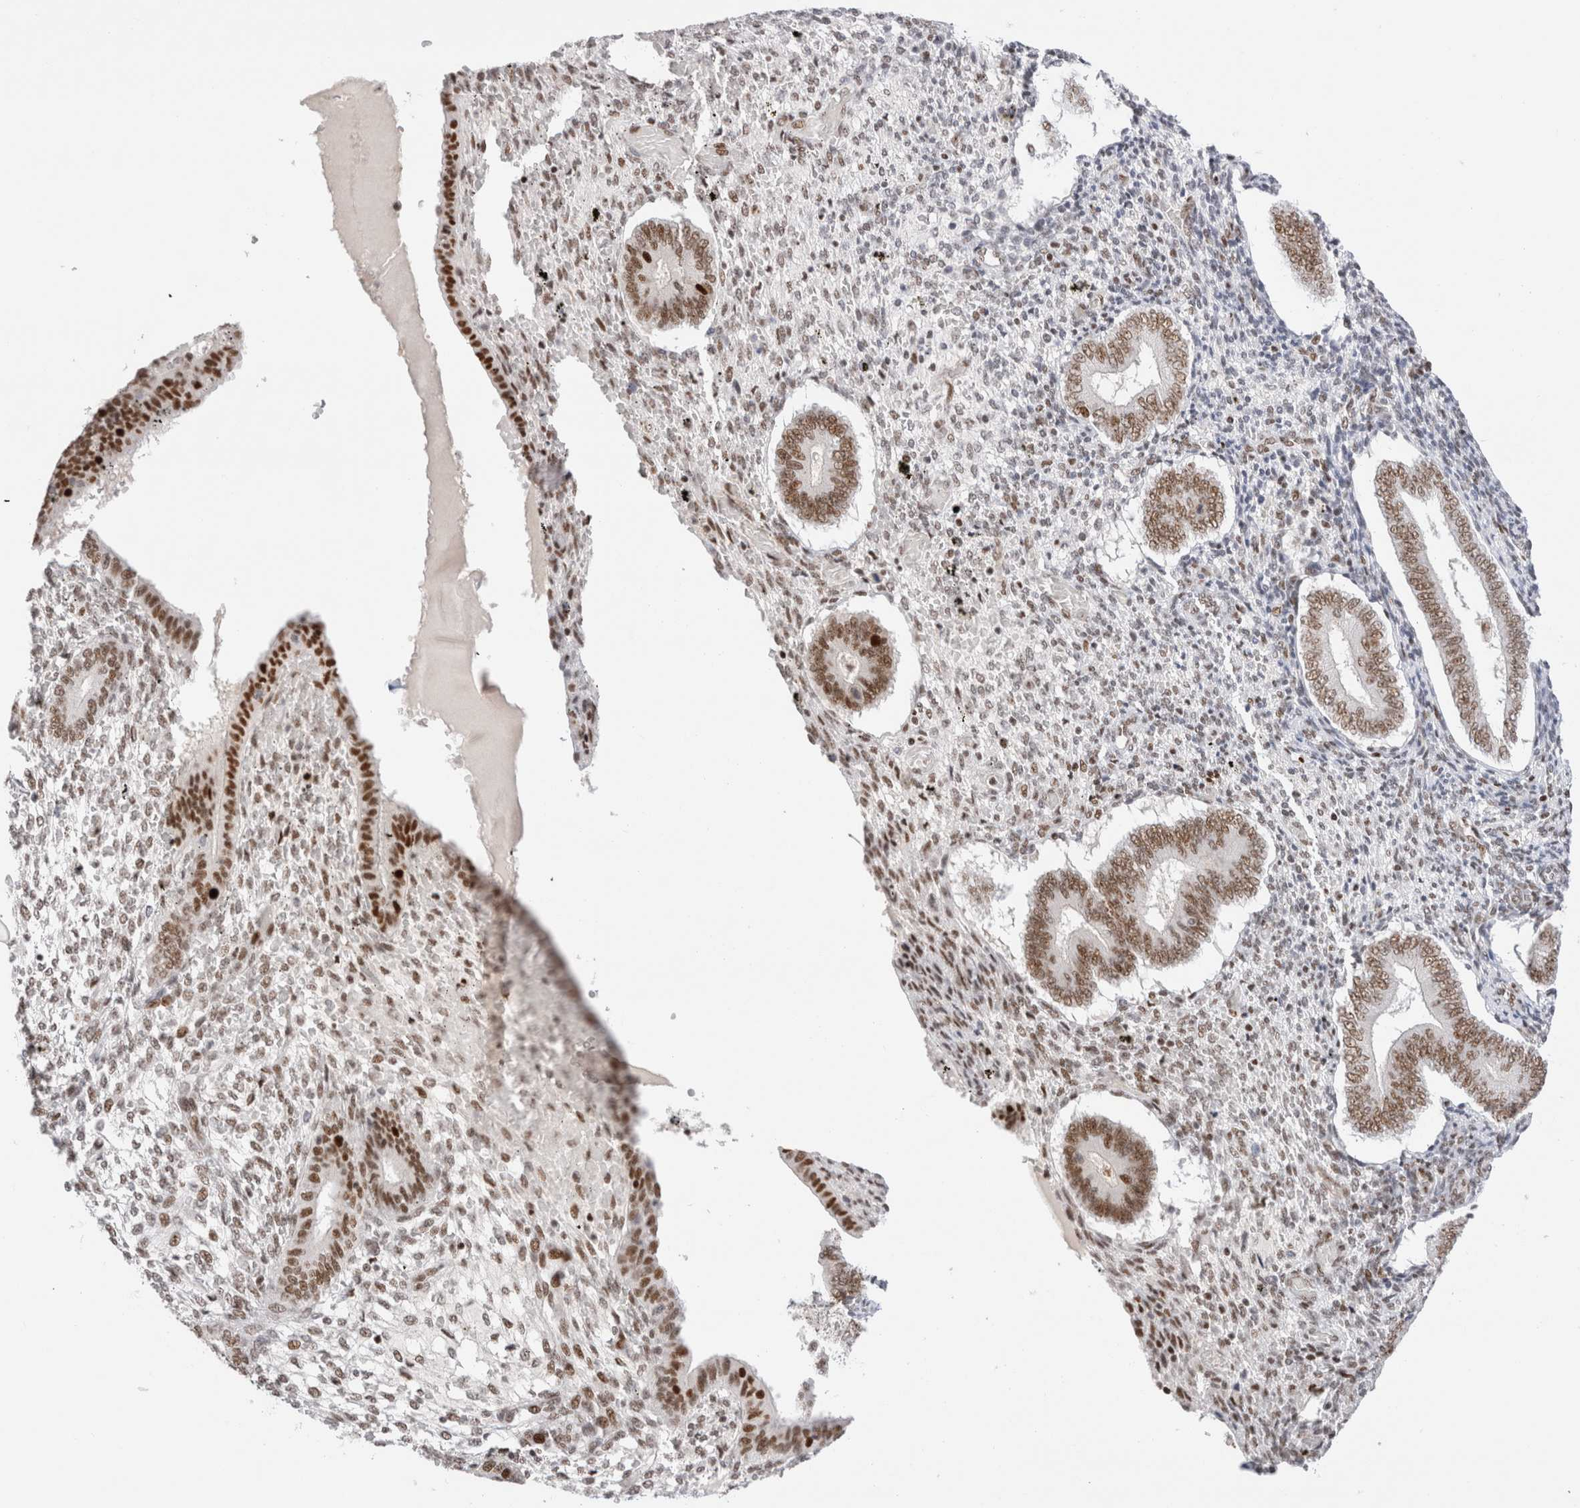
{"staining": {"intensity": "moderate", "quantity": "25%-75%", "location": "nuclear"}, "tissue": "endometrium", "cell_type": "Cells in endometrial stroma", "image_type": "normal", "snomed": [{"axis": "morphology", "description": "Normal tissue, NOS"}, {"axis": "topography", "description": "Endometrium"}], "caption": "High-power microscopy captured an IHC photomicrograph of unremarkable endometrium, revealing moderate nuclear expression in approximately 25%-75% of cells in endometrial stroma.", "gene": "ZNF282", "patient": {"sex": "female", "age": 42}}